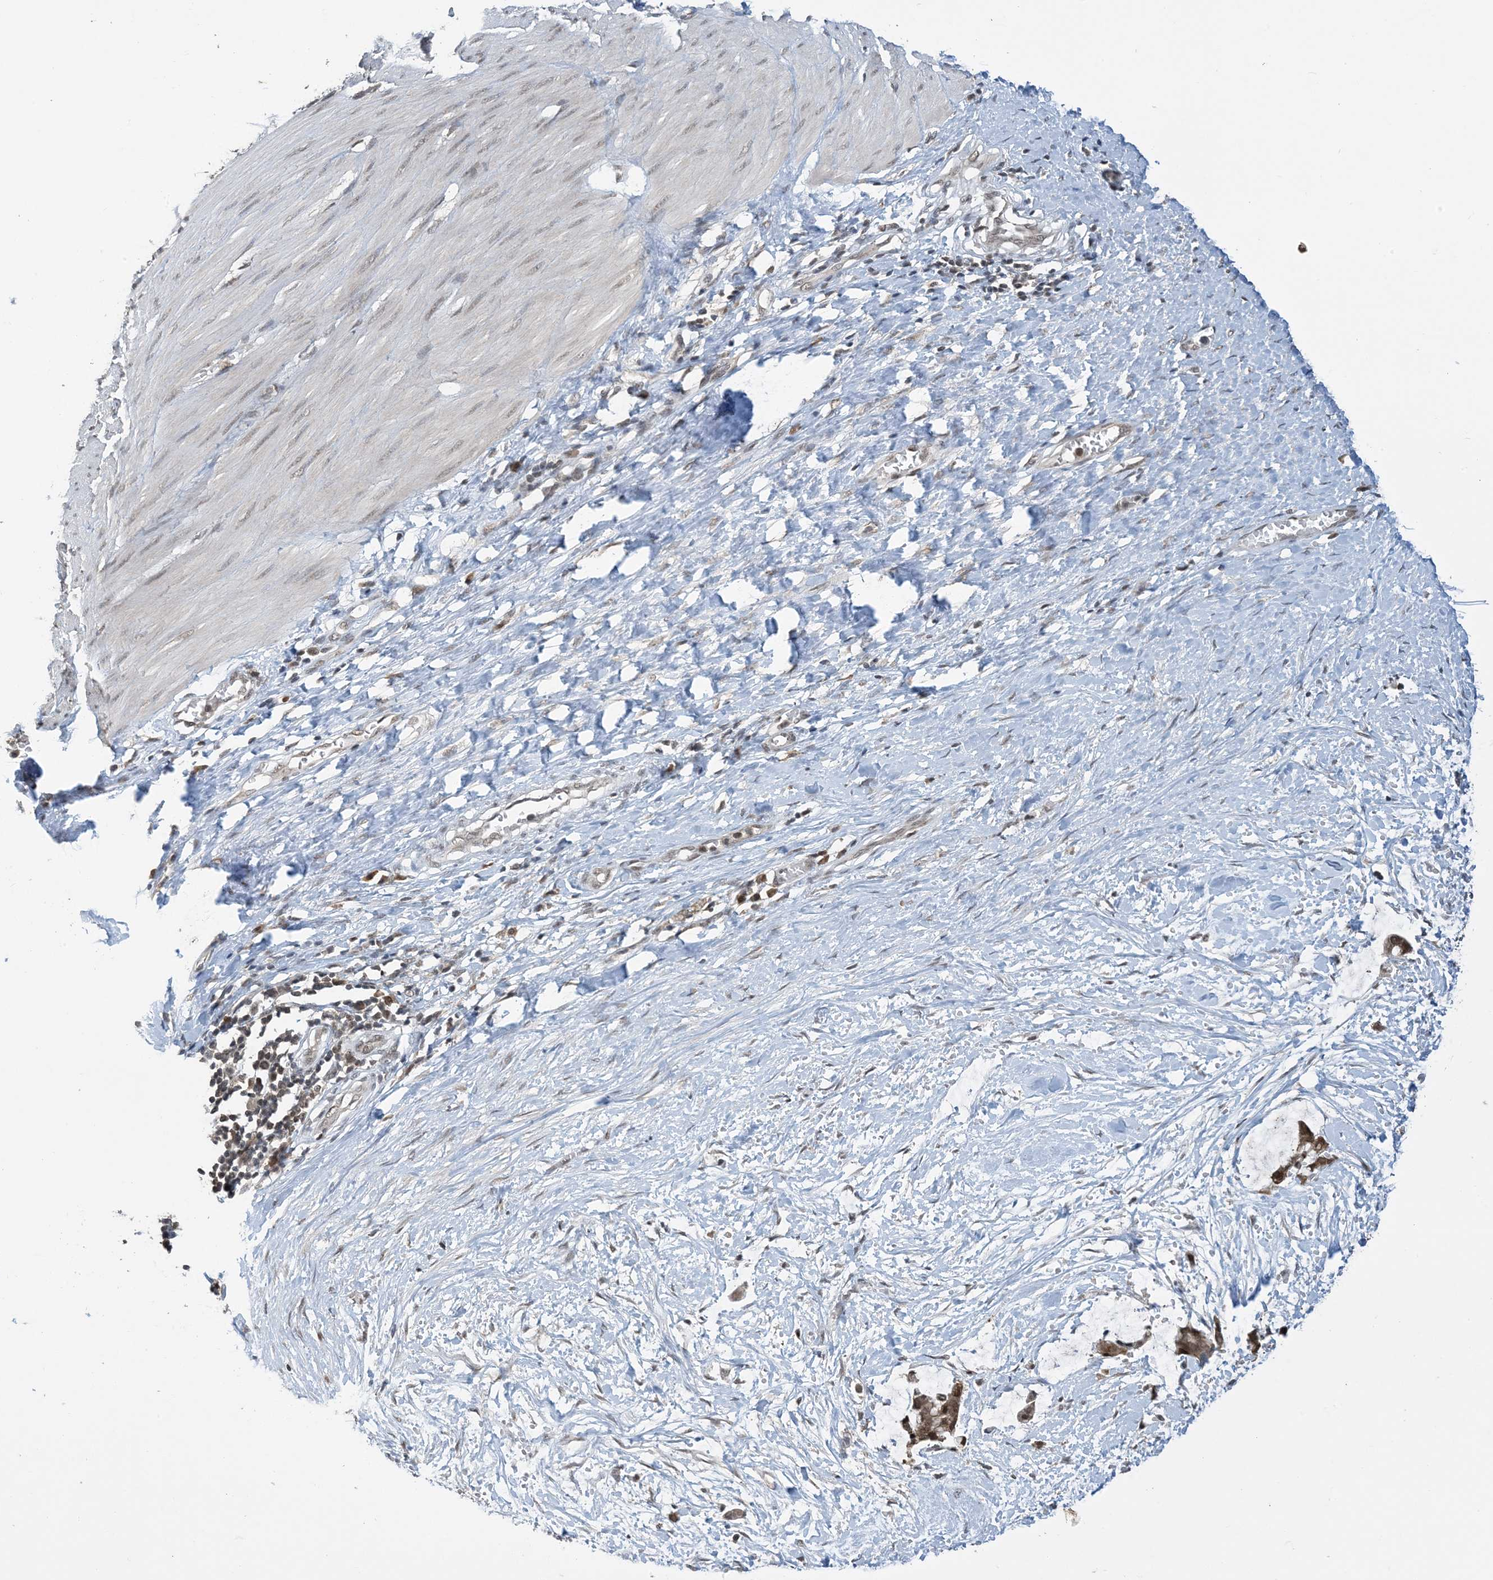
{"staining": {"intensity": "weak", "quantity": "25%-75%", "location": "nuclear"}, "tissue": "smooth muscle", "cell_type": "Smooth muscle cells", "image_type": "normal", "snomed": [{"axis": "morphology", "description": "Normal tissue, NOS"}, {"axis": "morphology", "description": "Adenocarcinoma, NOS"}, {"axis": "topography", "description": "Colon"}, {"axis": "topography", "description": "Peripheral nerve tissue"}], "caption": "Protein staining exhibits weak nuclear staining in about 25%-75% of smooth muscle cells in unremarkable smooth muscle. (IHC, brightfield microscopy, high magnification).", "gene": "ACYP2", "patient": {"sex": "male", "age": 14}}